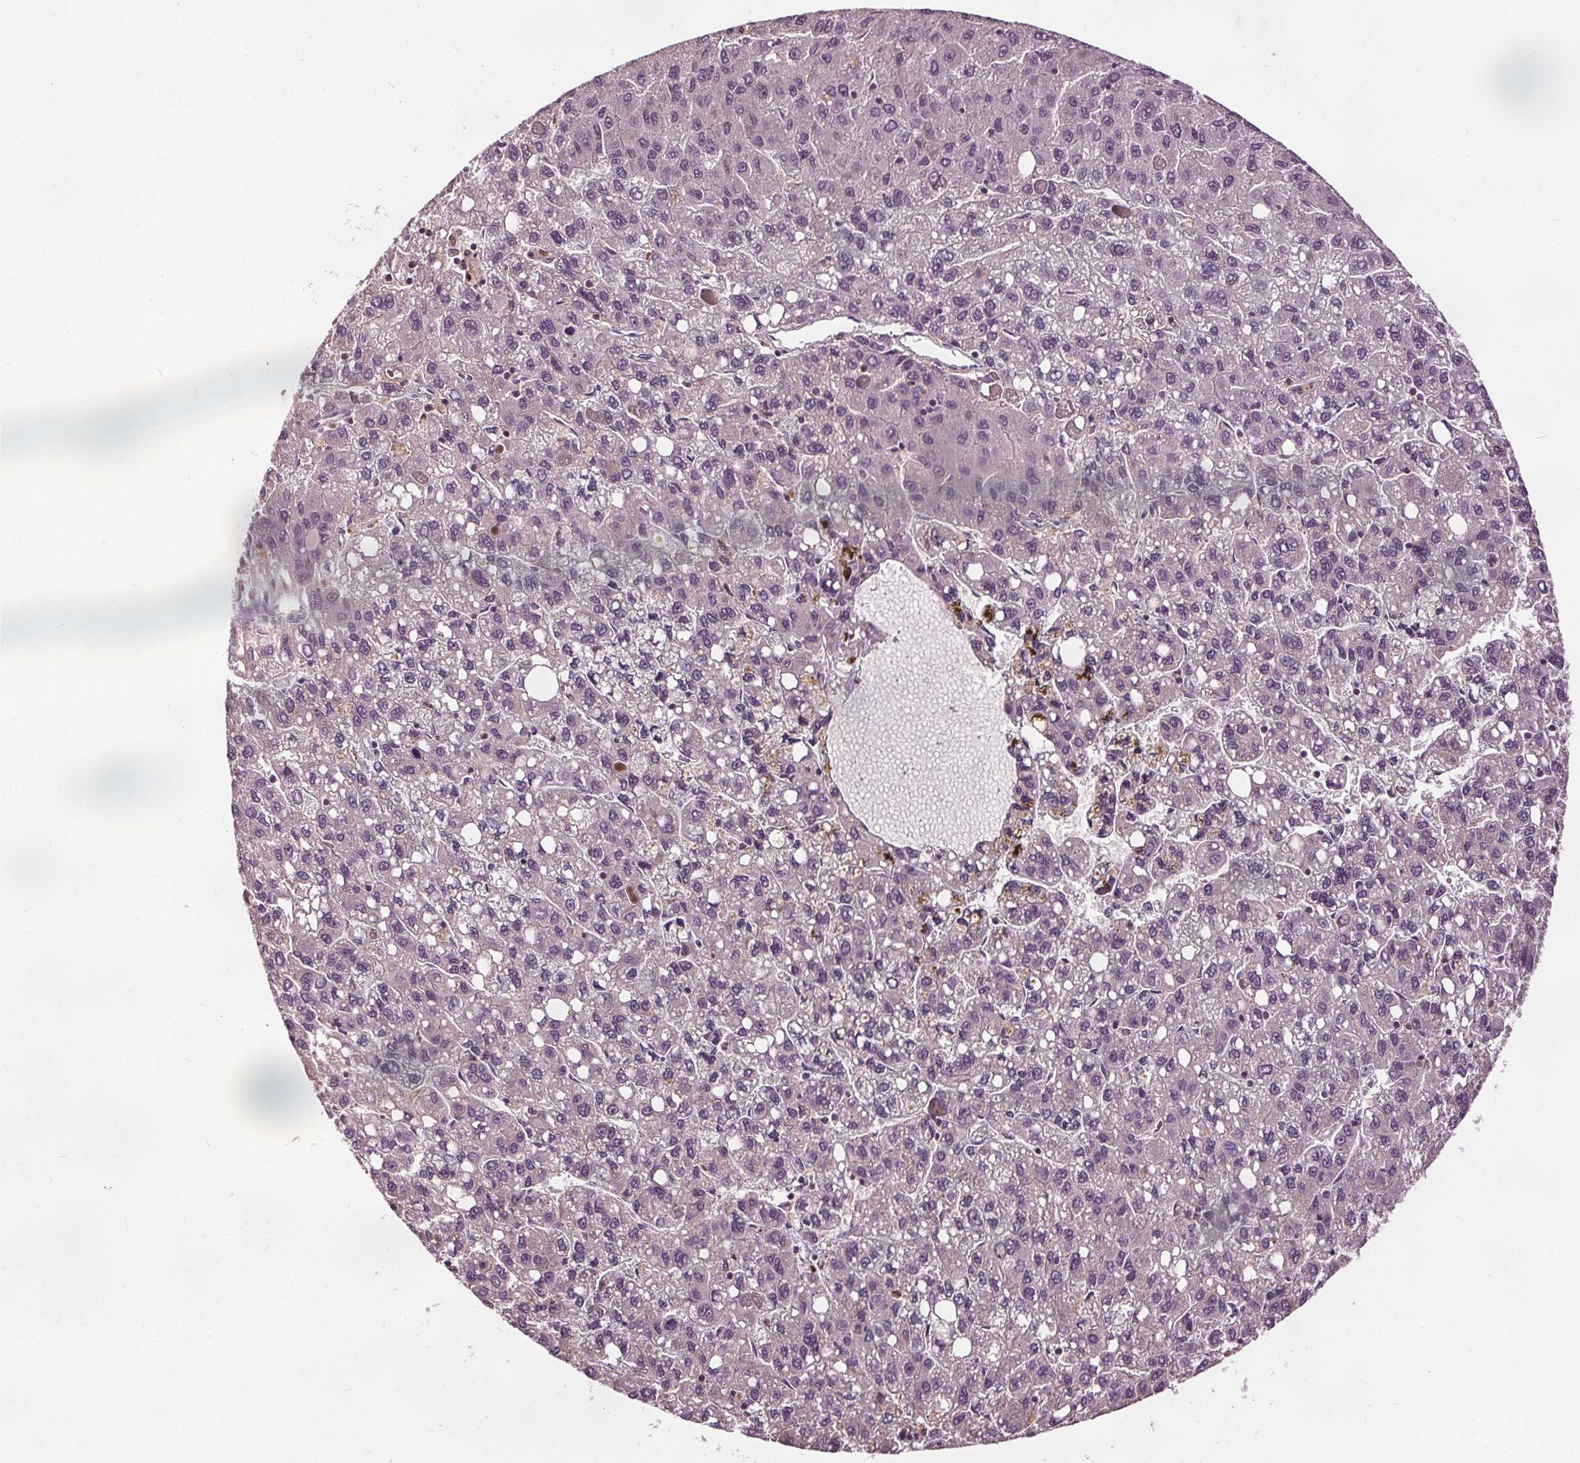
{"staining": {"intensity": "negative", "quantity": "none", "location": "none"}, "tissue": "liver cancer", "cell_type": "Tumor cells", "image_type": "cancer", "snomed": [{"axis": "morphology", "description": "Carcinoma, Hepatocellular, NOS"}, {"axis": "topography", "description": "Liver"}], "caption": "Human liver cancer stained for a protein using immunohistochemistry (IHC) reveals no expression in tumor cells.", "gene": "DDX11", "patient": {"sex": "female", "age": 82}}